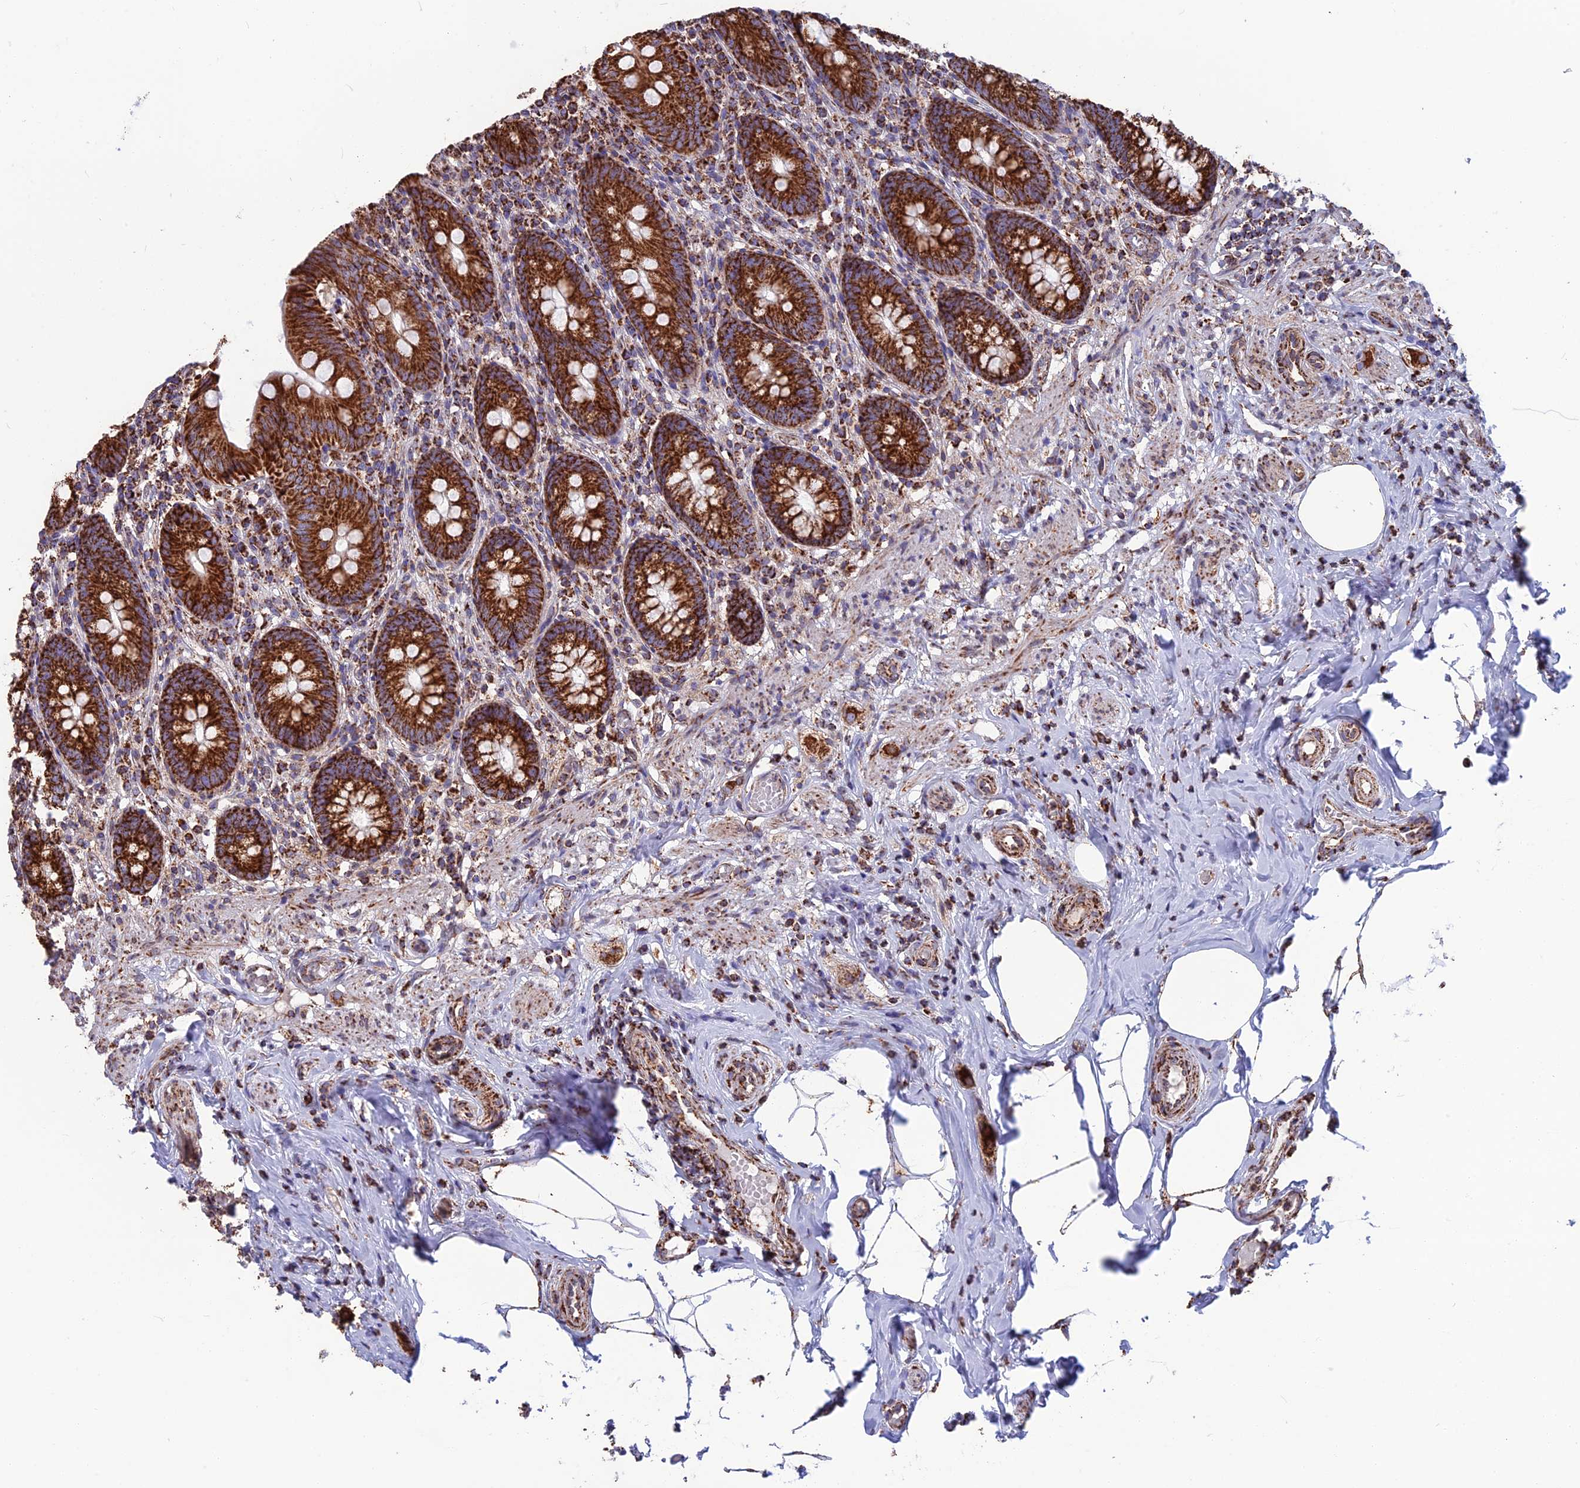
{"staining": {"intensity": "strong", "quantity": ">75%", "location": "cytoplasmic/membranous"}, "tissue": "appendix", "cell_type": "Glandular cells", "image_type": "normal", "snomed": [{"axis": "morphology", "description": "Normal tissue, NOS"}, {"axis": "topography", "description": "Appendix"}], "caption": "IHC histopathology image of benign appendix: human appendix stained using immunohistochemistry (IHC) demonstrates high levels of strong protein expression localized specifically in the cytoplasmic/membranous of glandular cells, appearing as a cytoplasmic/membranous brown color.", "gene": "CS", "patient": {"sex": "male", "age": 55}}